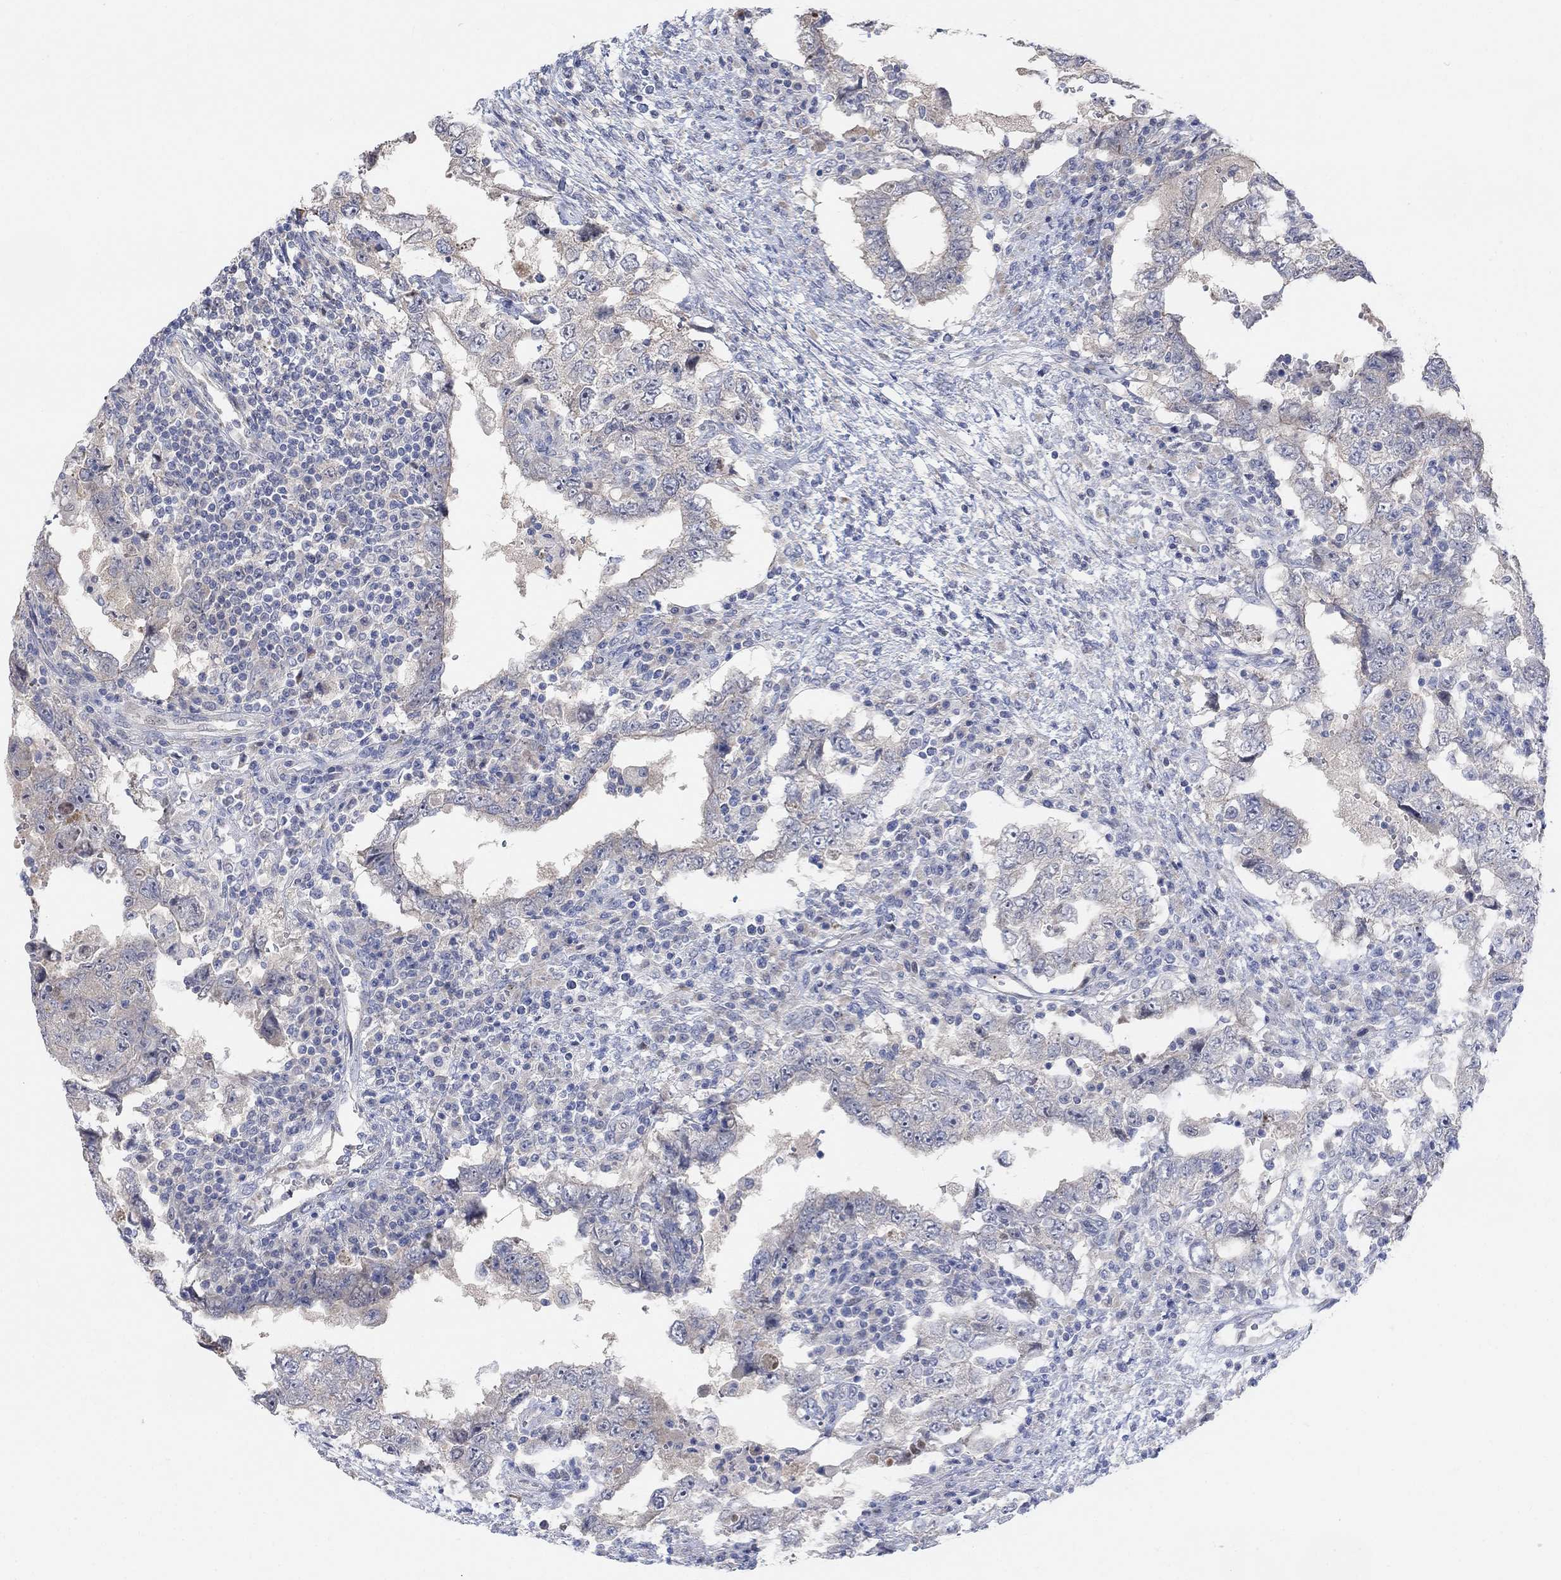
{"staining": {"intensity": "weak", "quantity": "<25%", "location": "cytoplasmic/membranous"}, "tissue": "testis cancer", "cell_type": "Tumor cells", "image_type": "cancer", "snomed": [{"axis": "morphology", "description": "Carcinoma, Embryonal, NOS"}, {"axis": "topography", "description": "Testis"}], "caption": "This is a image of immunohistochemistry staining of embryonal carcinoma (testis), which shows no positivity in tumor cells.", "gene": "CNTF", "patient": {"sex": "male", "age": 26}}